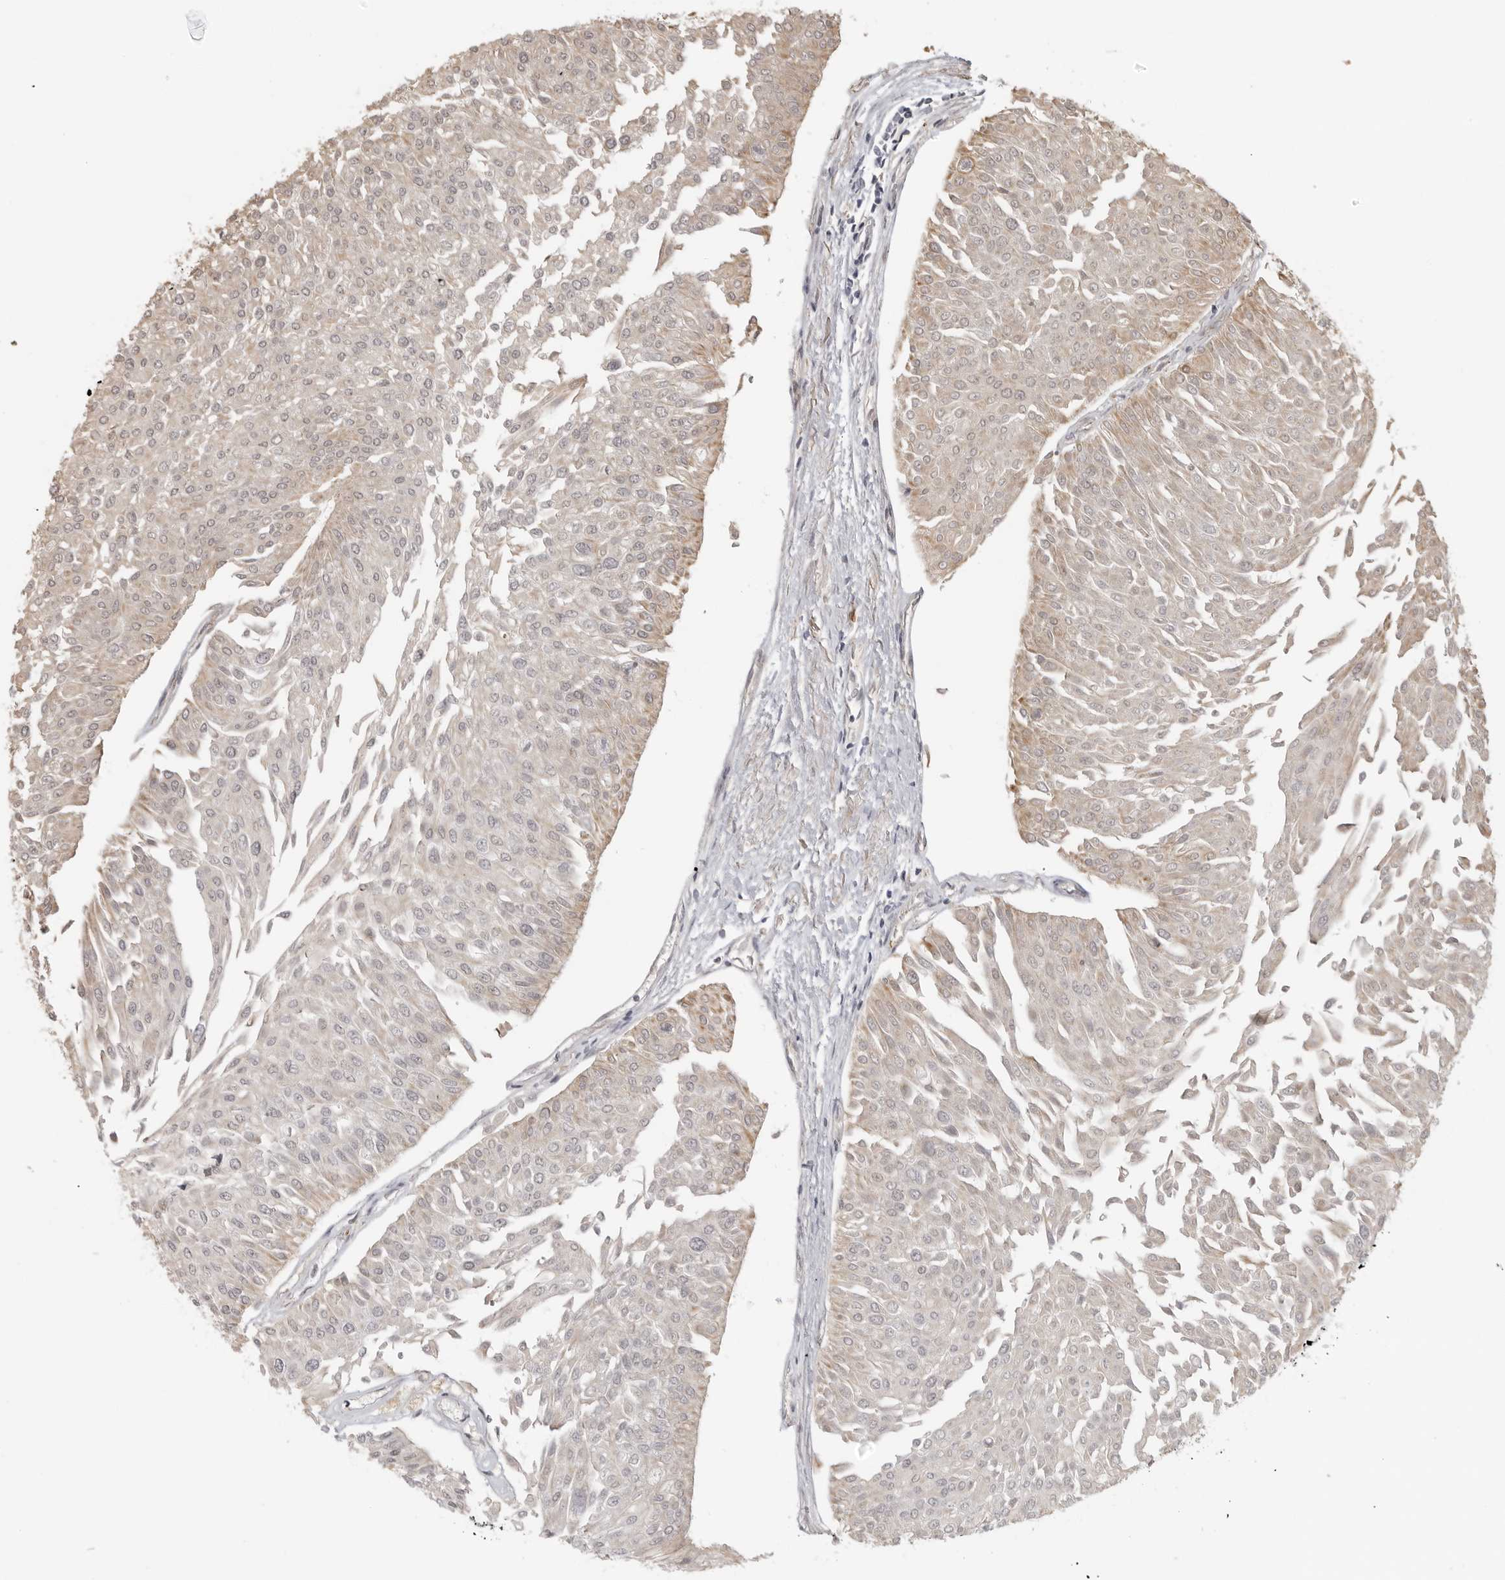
{"staining": {"intensity": "weak", "quantity": "<25%", "location": "cytoplasmic/membranous"}, "tissue": "urothelial cancer", "cell_type": "Tumor cells", "image_type": "cancer", "snomed": [{"axis": "morphology", "description": "Urothelial carcinoma, Low grade"}, {"axis": "topography", "description": "Urinary bladder"}], "caption": "Urothelial cancer was stained to show a protein in brown. There is no significant expression in tumor cells. Brightfield microscopy of immunohistochemistry (IHC) stained with DAB (brown) and hematoxylin (blue), captured at high magnification.", "gene": "IDO1", "patient": {"sex": "male", "age": 67}}